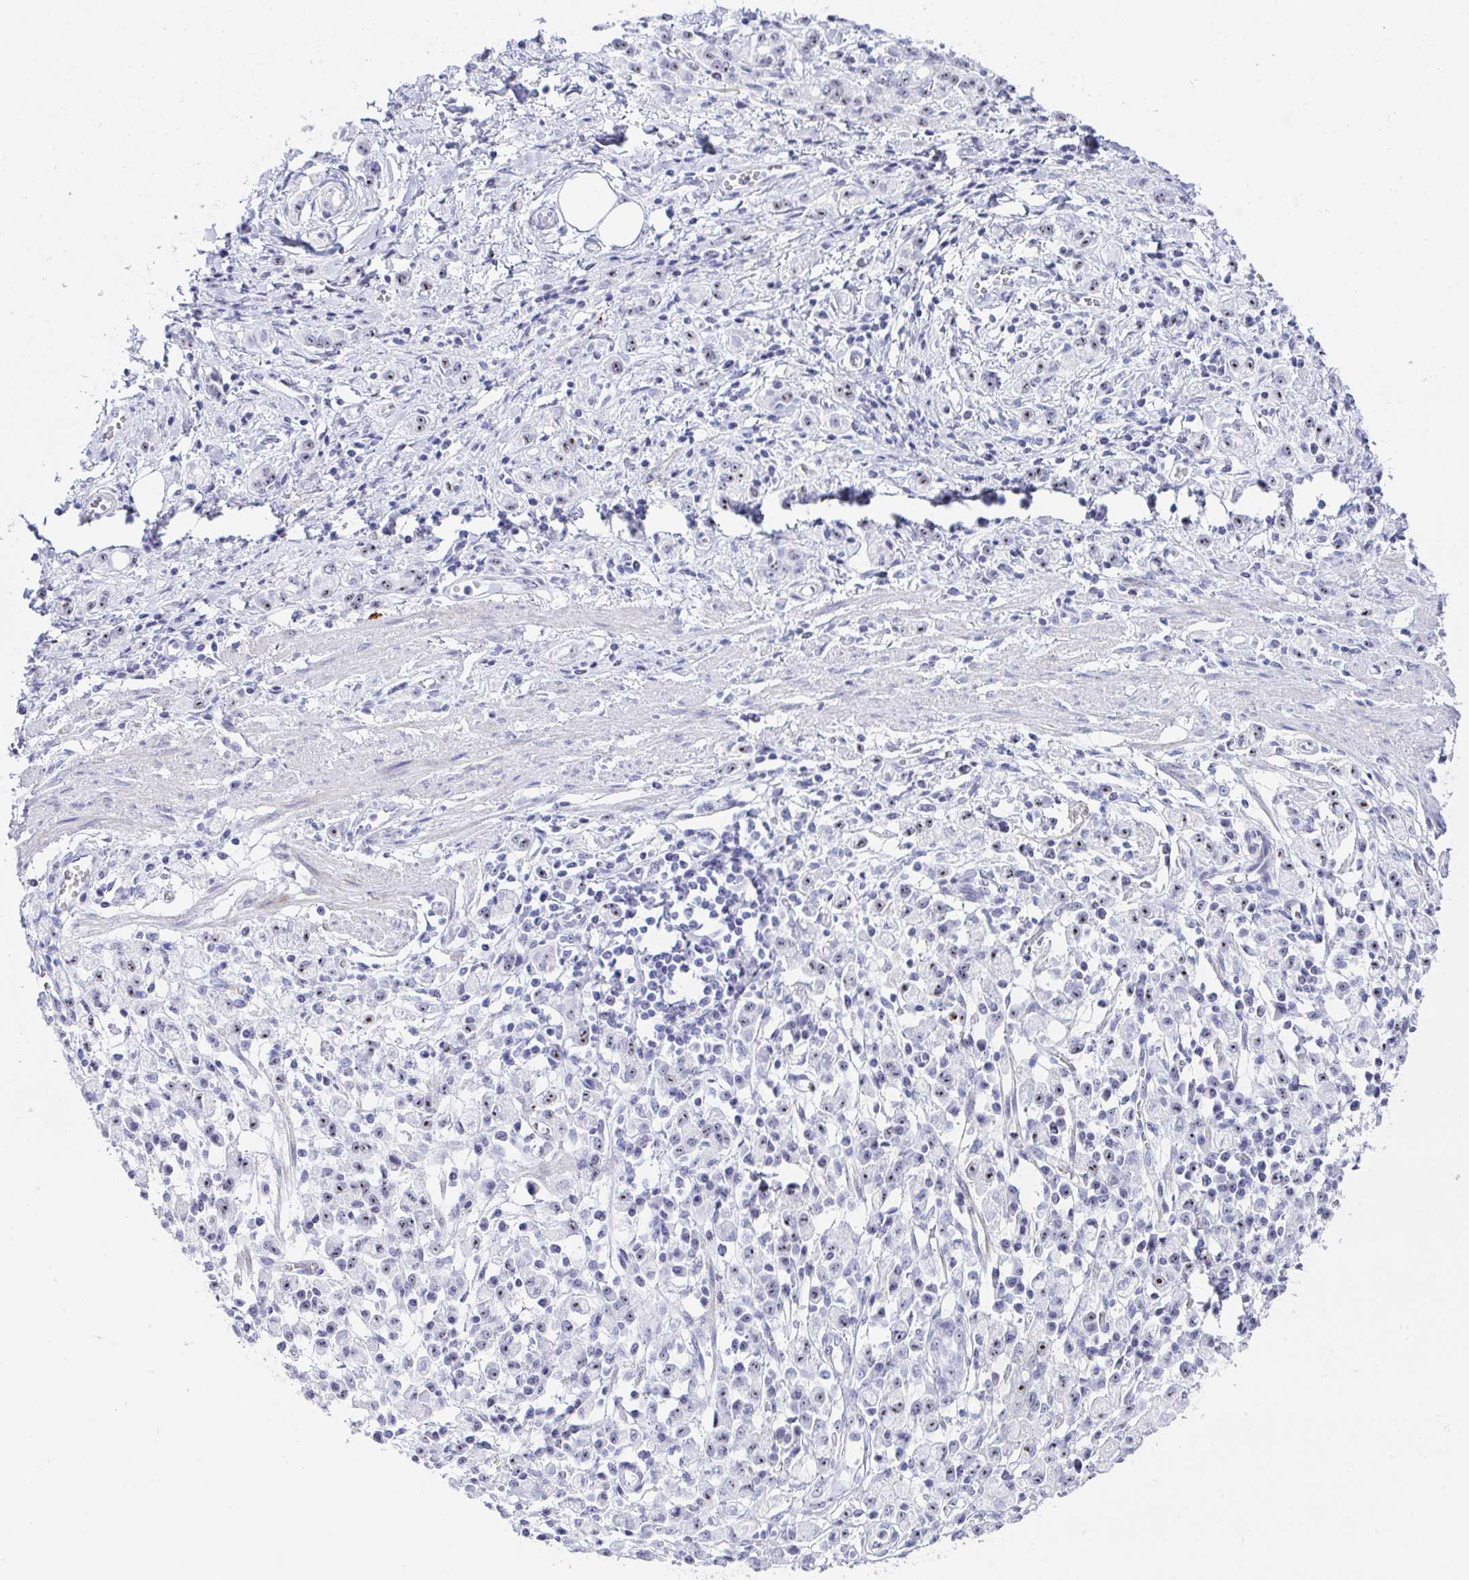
{"staining": {"intensity": "weak", "quantity": ">75%", "location": "nuclear"}, "tissue": "stomach cancer", "cell_type": "Tumor cells", "image_type": "cancer", "snomed": [{"axis": "morphology", "description": "Adenocarcinoma, NOS"}, {"axis": "topography", "description": "Stomach"}], "caption": "Brown immunohistochemical staining in human adenocarcinoma (stomach) exhibits weak nuclear expression in about >75% of tumor cells.", "gene": "NOP10", "patient": {"sex": "male", "age": 77}}